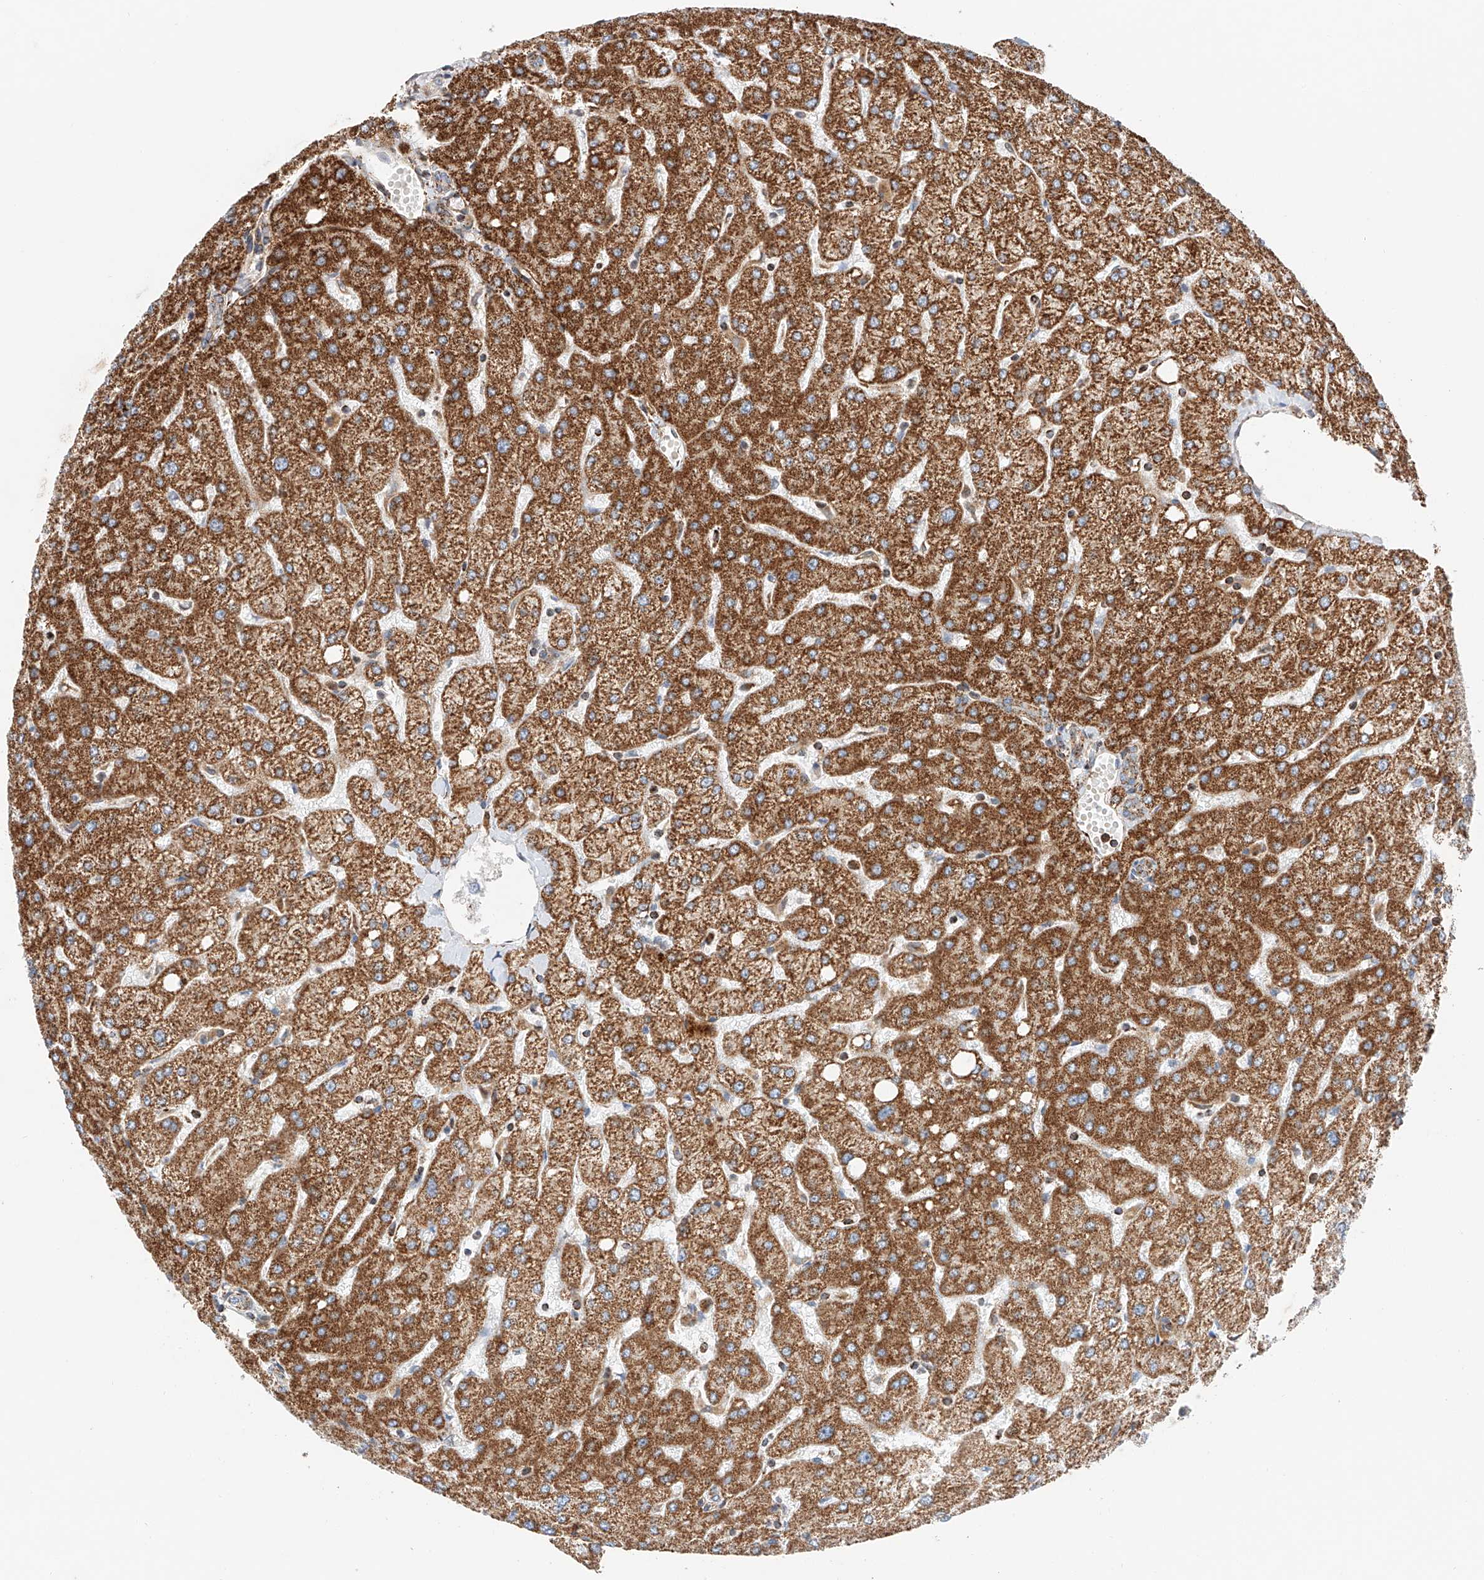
{"staining": {"intensity": "moderate", "quantity": ">75%", "location": "cytoplasmic/membranous"}, "tissue": "liver", "cell_type": "Cholangiocytes", "image_type": "normal", "snomed": [{"axis": "morphology", "description": "Normal tissue, NOS"}, {"axis": "topography", "description": "Liver"}], "caption": "Cholangiocytes show medium levels of moderate cytoplasmic/membranous positivity in about >75% of cells in unremarkable liver.", "gene": "NDUFV3", "patient": {"sex": "female", "age": 54}}